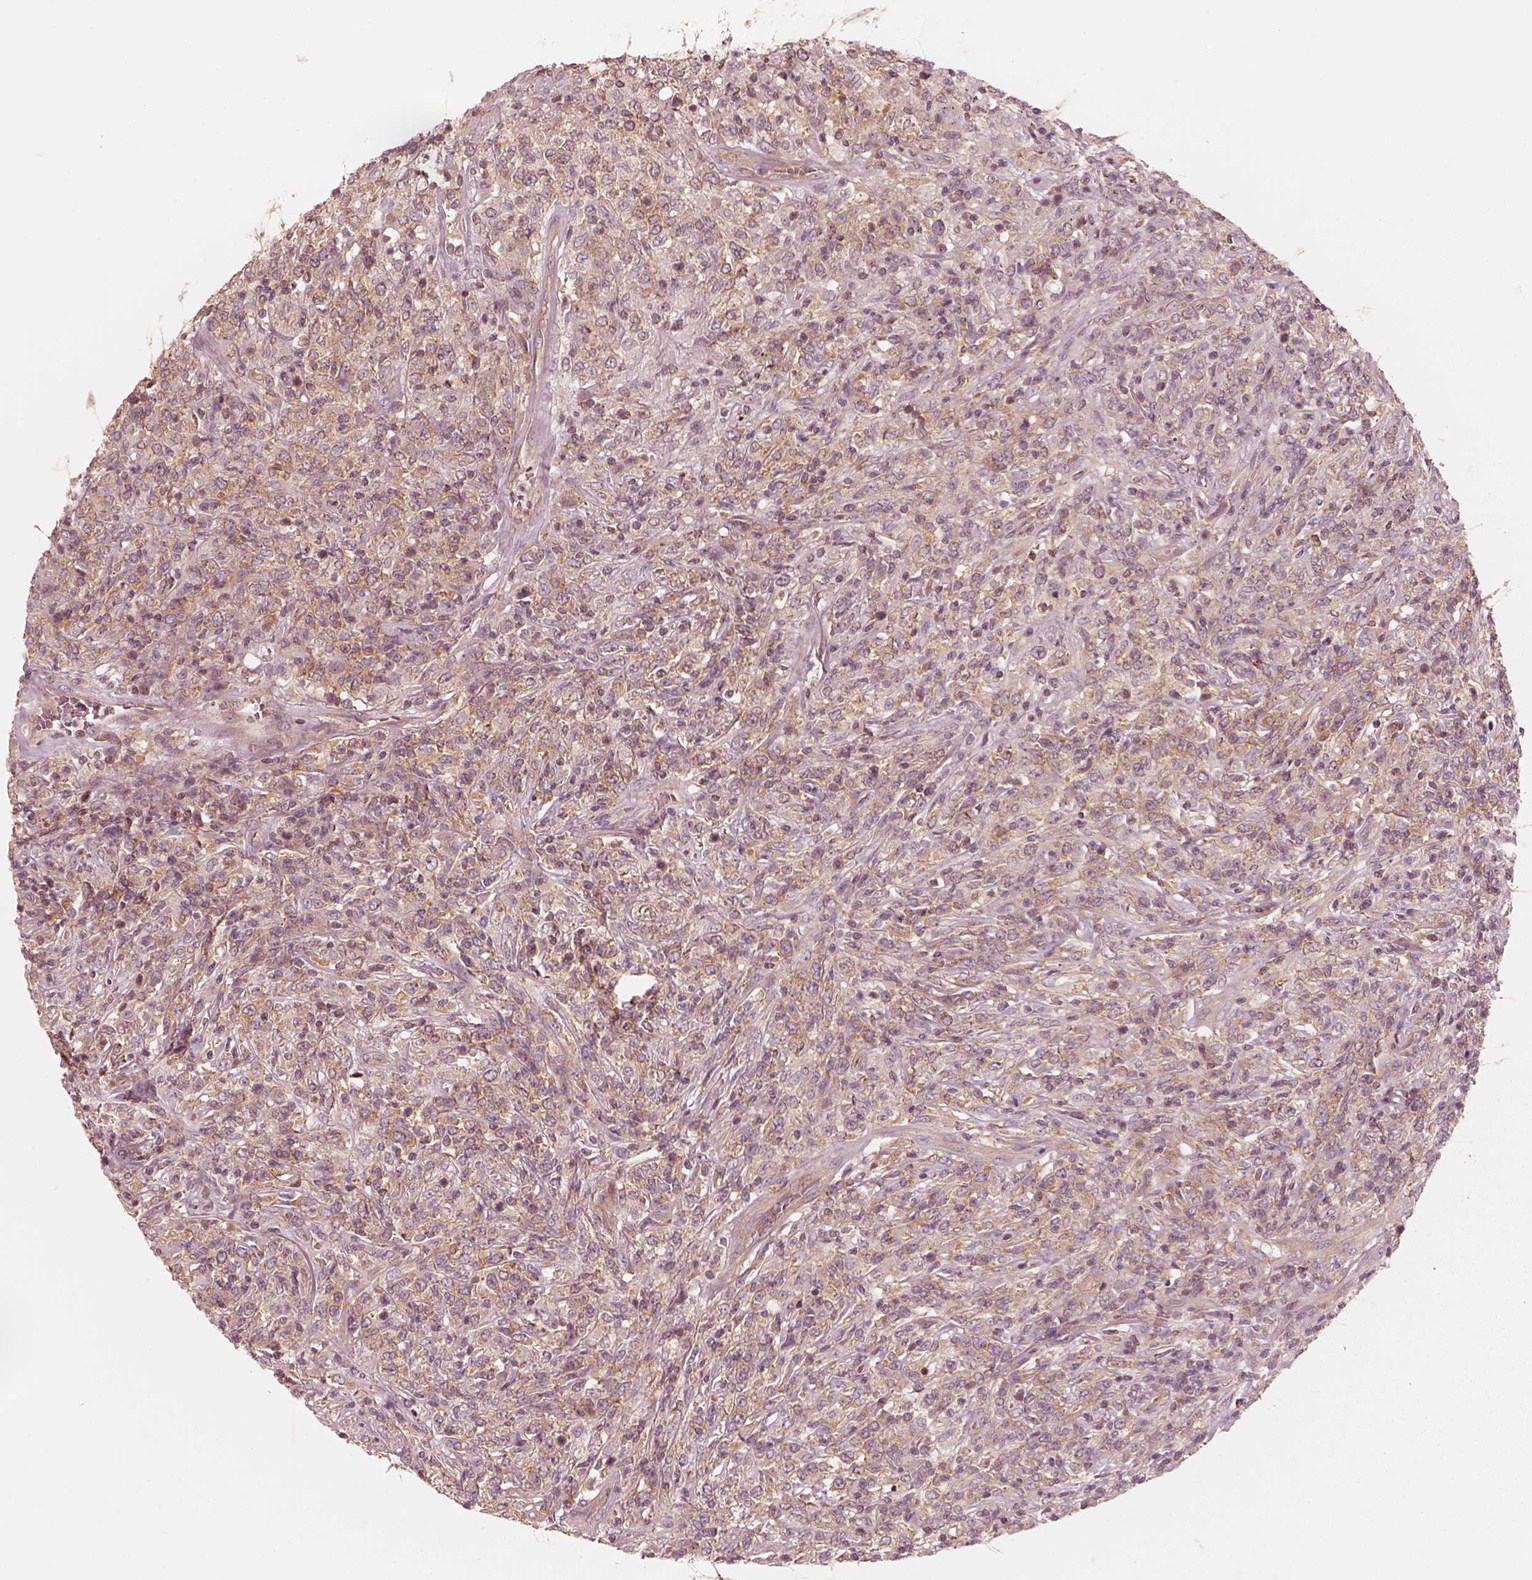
{"staining": {"intensity": "moderate", "quantity": ">75%", "location": "cytoplasmic/membranous"}, "tissue": "lymphoma", "cell_type": "Tumor cells", "image_type": "cancer", "snomed": [{"axis": "morphology", "description": "Malignant lymphoma, non-Hodgkin's type, High grade"}, {"axis": "topography", "description": "Lung"}], "caption": "Protein expression analysis of malignant lymphoma, non-Hodgkin's type (high-grade) exhibits moderate cytoplasmic/membranous positivity in approximately >75% of tumor cells. (brown staining indicates protein expression, while blue staining denotes nuclei).", "gene": "CNOT2", "patient": {"sex": "male", "age": 79}}